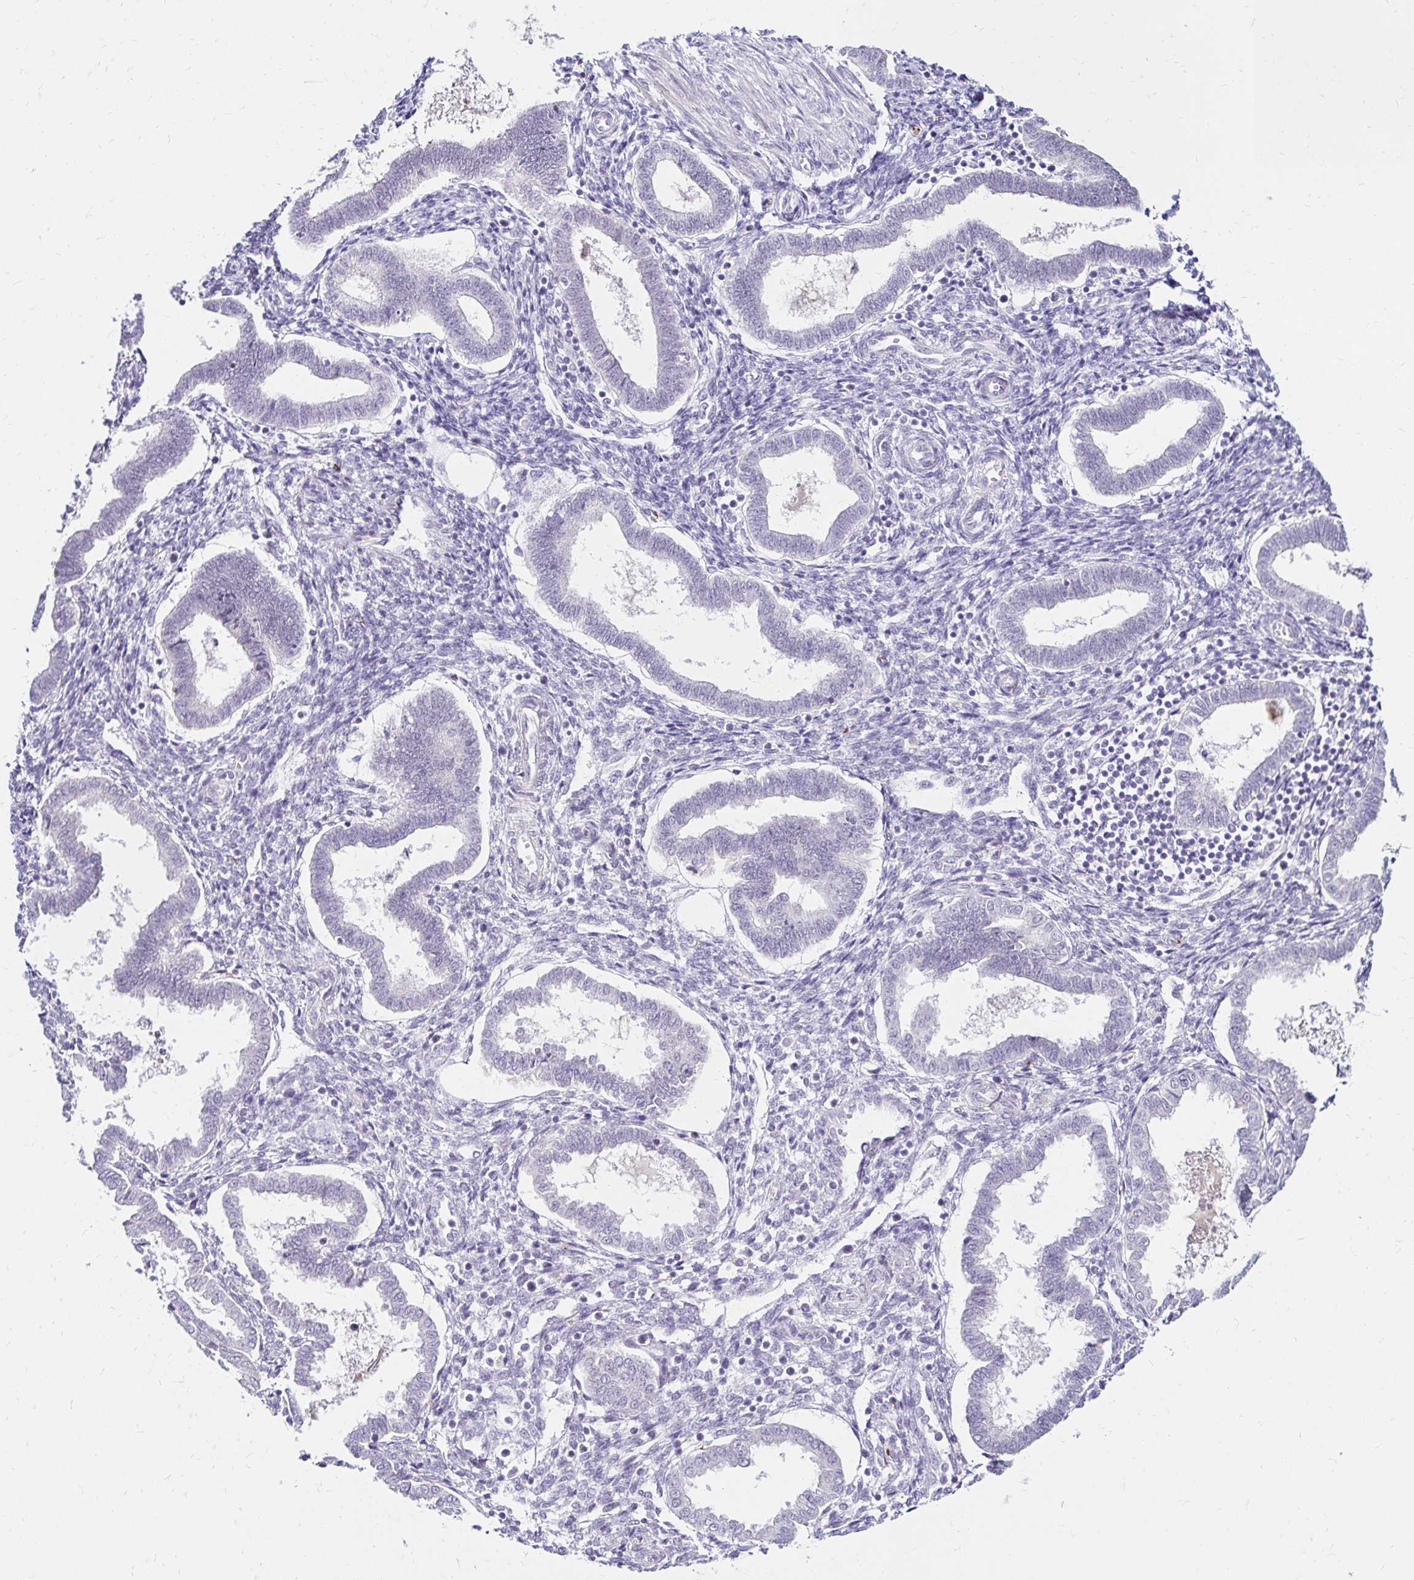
{"staining": {"intensity": "negative", "quantity": "none", "location": "none"}, "tissue": "endometrium", "cell_type": "Cells in endometrial stroma", "image_type": "normal", "snomed": [{"axis": "morphology", "description": "Normal tissue, NOS"}, {"axis": "topography", "description": "Endometrium"}], "caption": "IHC histopathology image of unremarkable endometrium: endometrium stained with DAB (3,3'-diaminobenzidine) reveals no significant protein staining in cells in endometrial stroma. (Brightfield microscopy of DAB immunohistochemistry (IHC) at high magnification).", "gene": "GUCY1A1", "patient": {"sex": "female", "age": 24}}